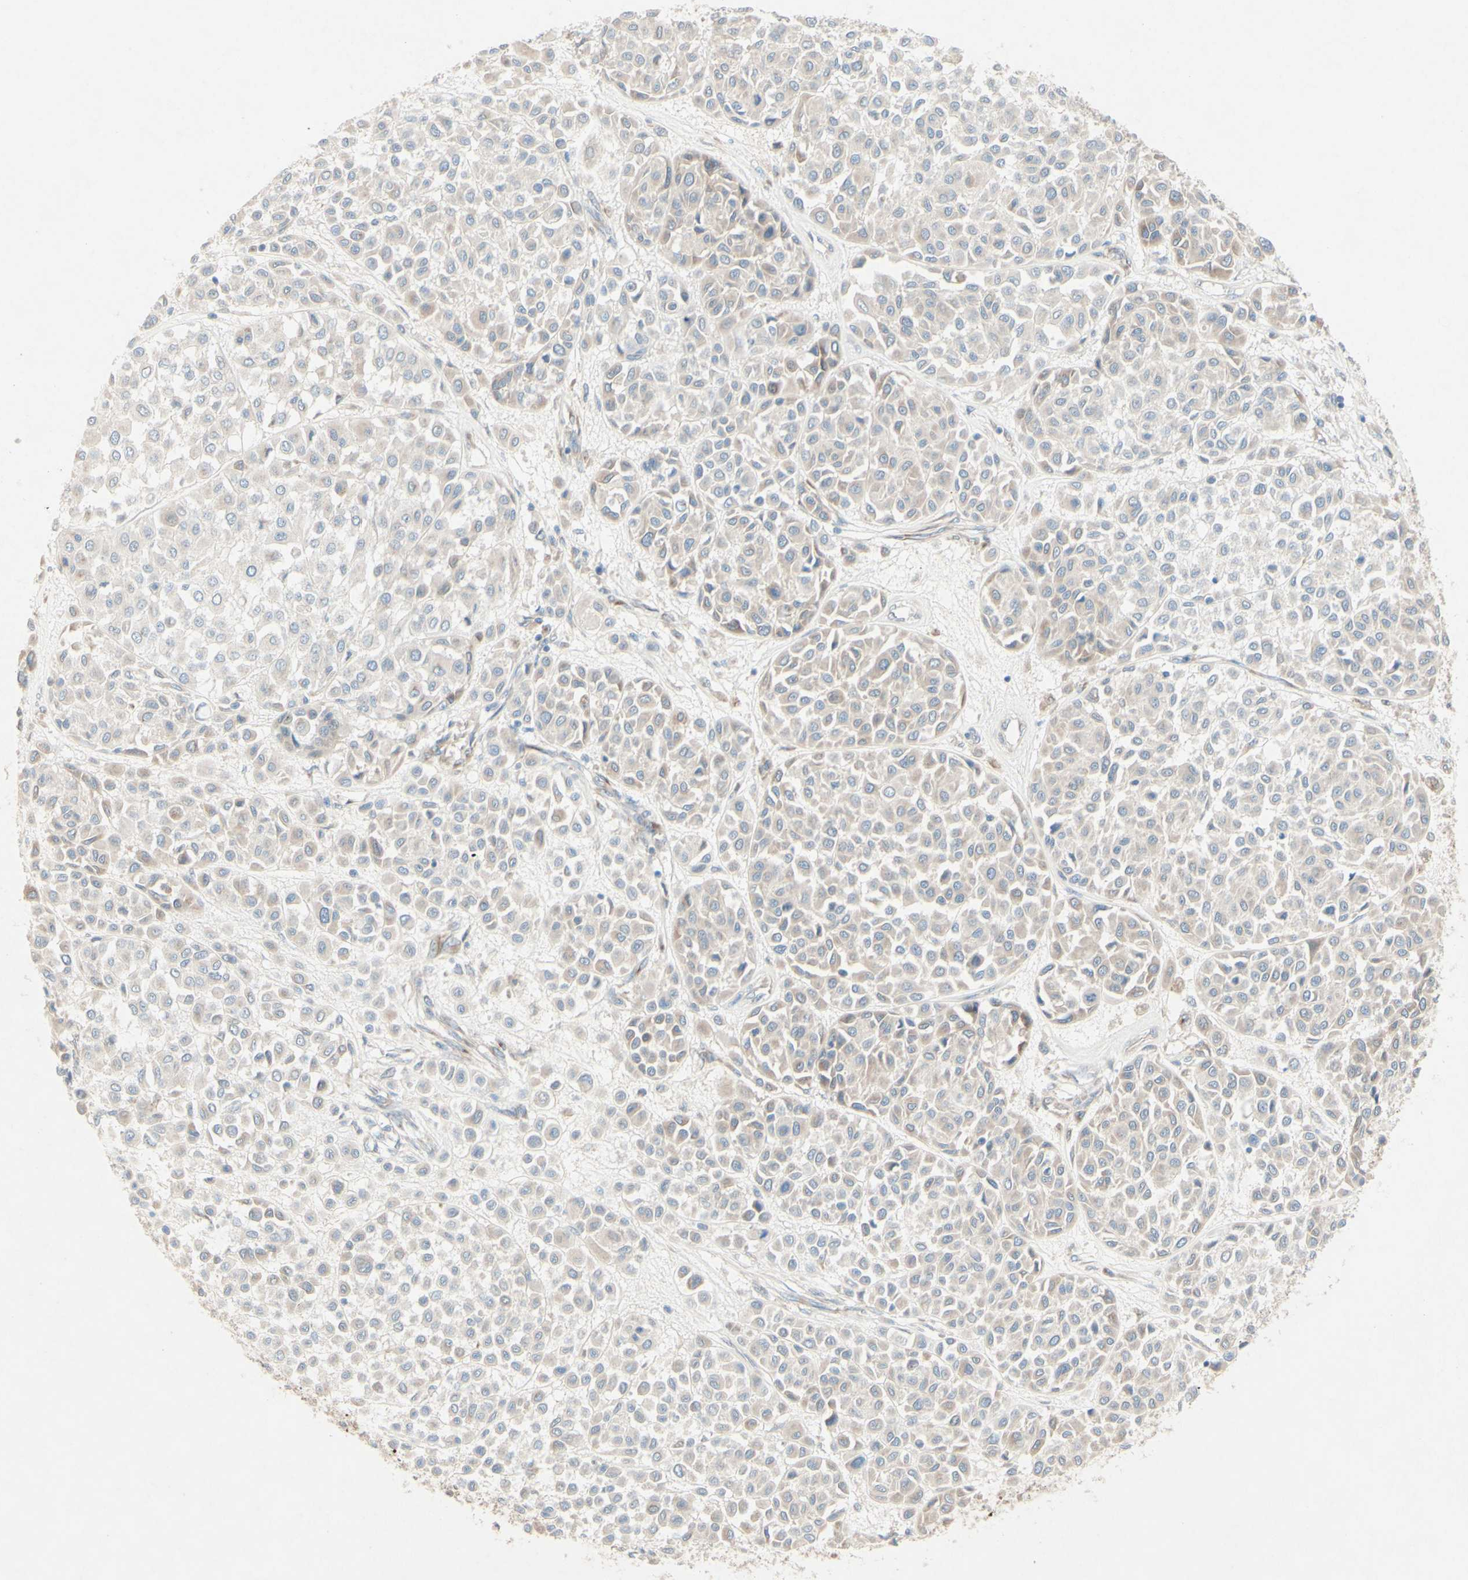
{"staining": {"intensity": "weak", "quantity": "25%-75%", "location": "cytoplasmic/membranous"}, "tissue": "melanoma", "cell_type": "Tumor cells", "image_type": "cancer", "snomed": [{"axis": "morphology", "description": "Malignant melanoma, Metastatic site"}, {"axis": "topography", "description": "Soft tissue"}], "caption": "Malignant melanoma (metastatic site) stained for a protein (brown) displays weak cytoplasmic/membranous positive positivity in about 25%-75% of tumor cells.", "gene": "MTM1", "patient": {"sex": "male", "age": 41}}